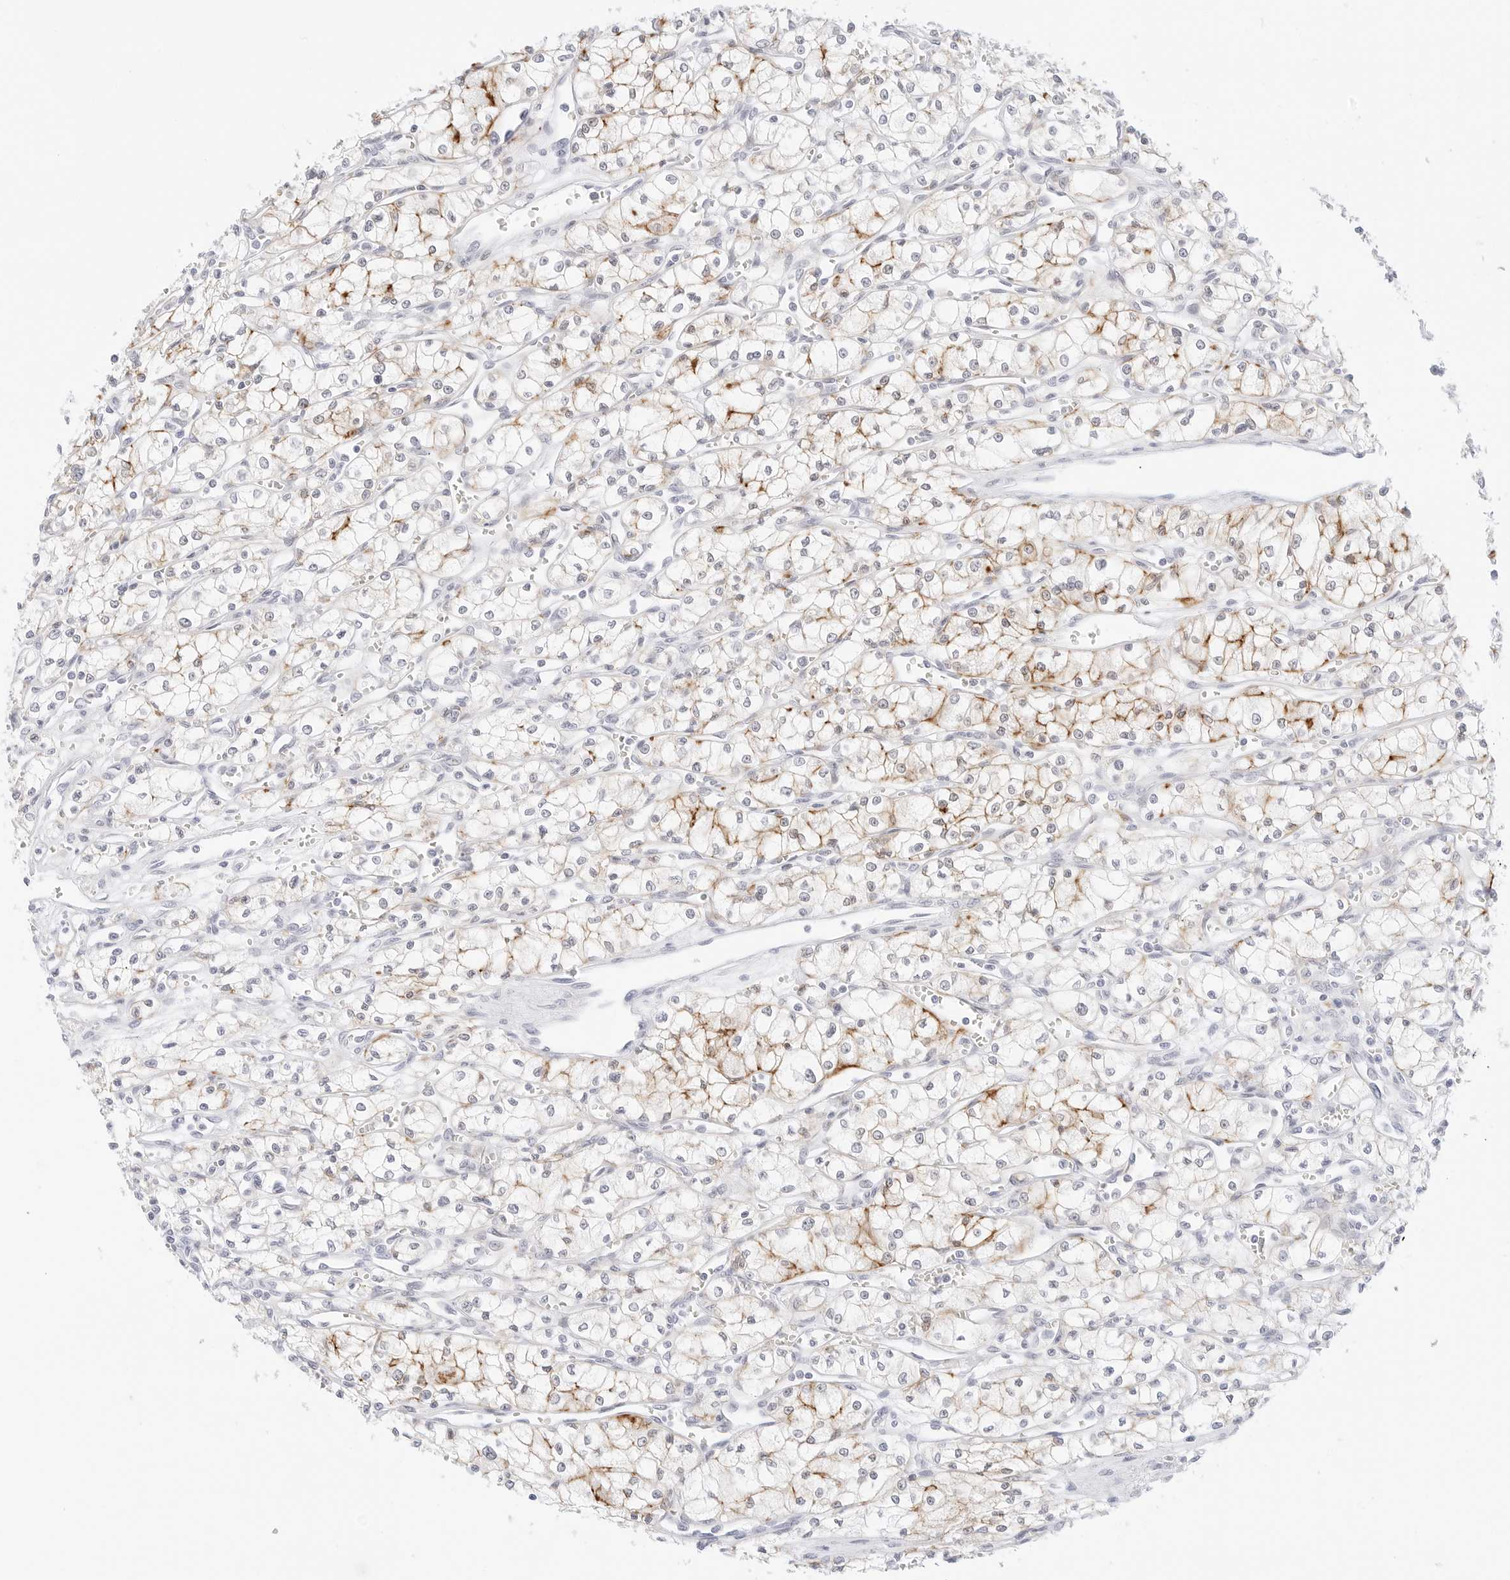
{"staining": {"intensity": "moderate", "quantity": "<25%", "location": "cytoplasmic/membranous"}, "tissue": "renal cancer", "cell_type": "Tumor cells", "image_type": "cancer", "snomed": [{"axis": "morphology", "description": "Adenocarcinoma, NOS"}, {"axis": "topography", "description": "Kidney"}], "caption": "Immunohistochemistry image of human adenocarcinoma (renal) stained for a protein (brown), which demonstrates low levels of moderate cytoplasmic/membranous expression in about <25% of tumor cells.", "gene": "CDH1", "patient": {"sex": "male", "age": 59}}